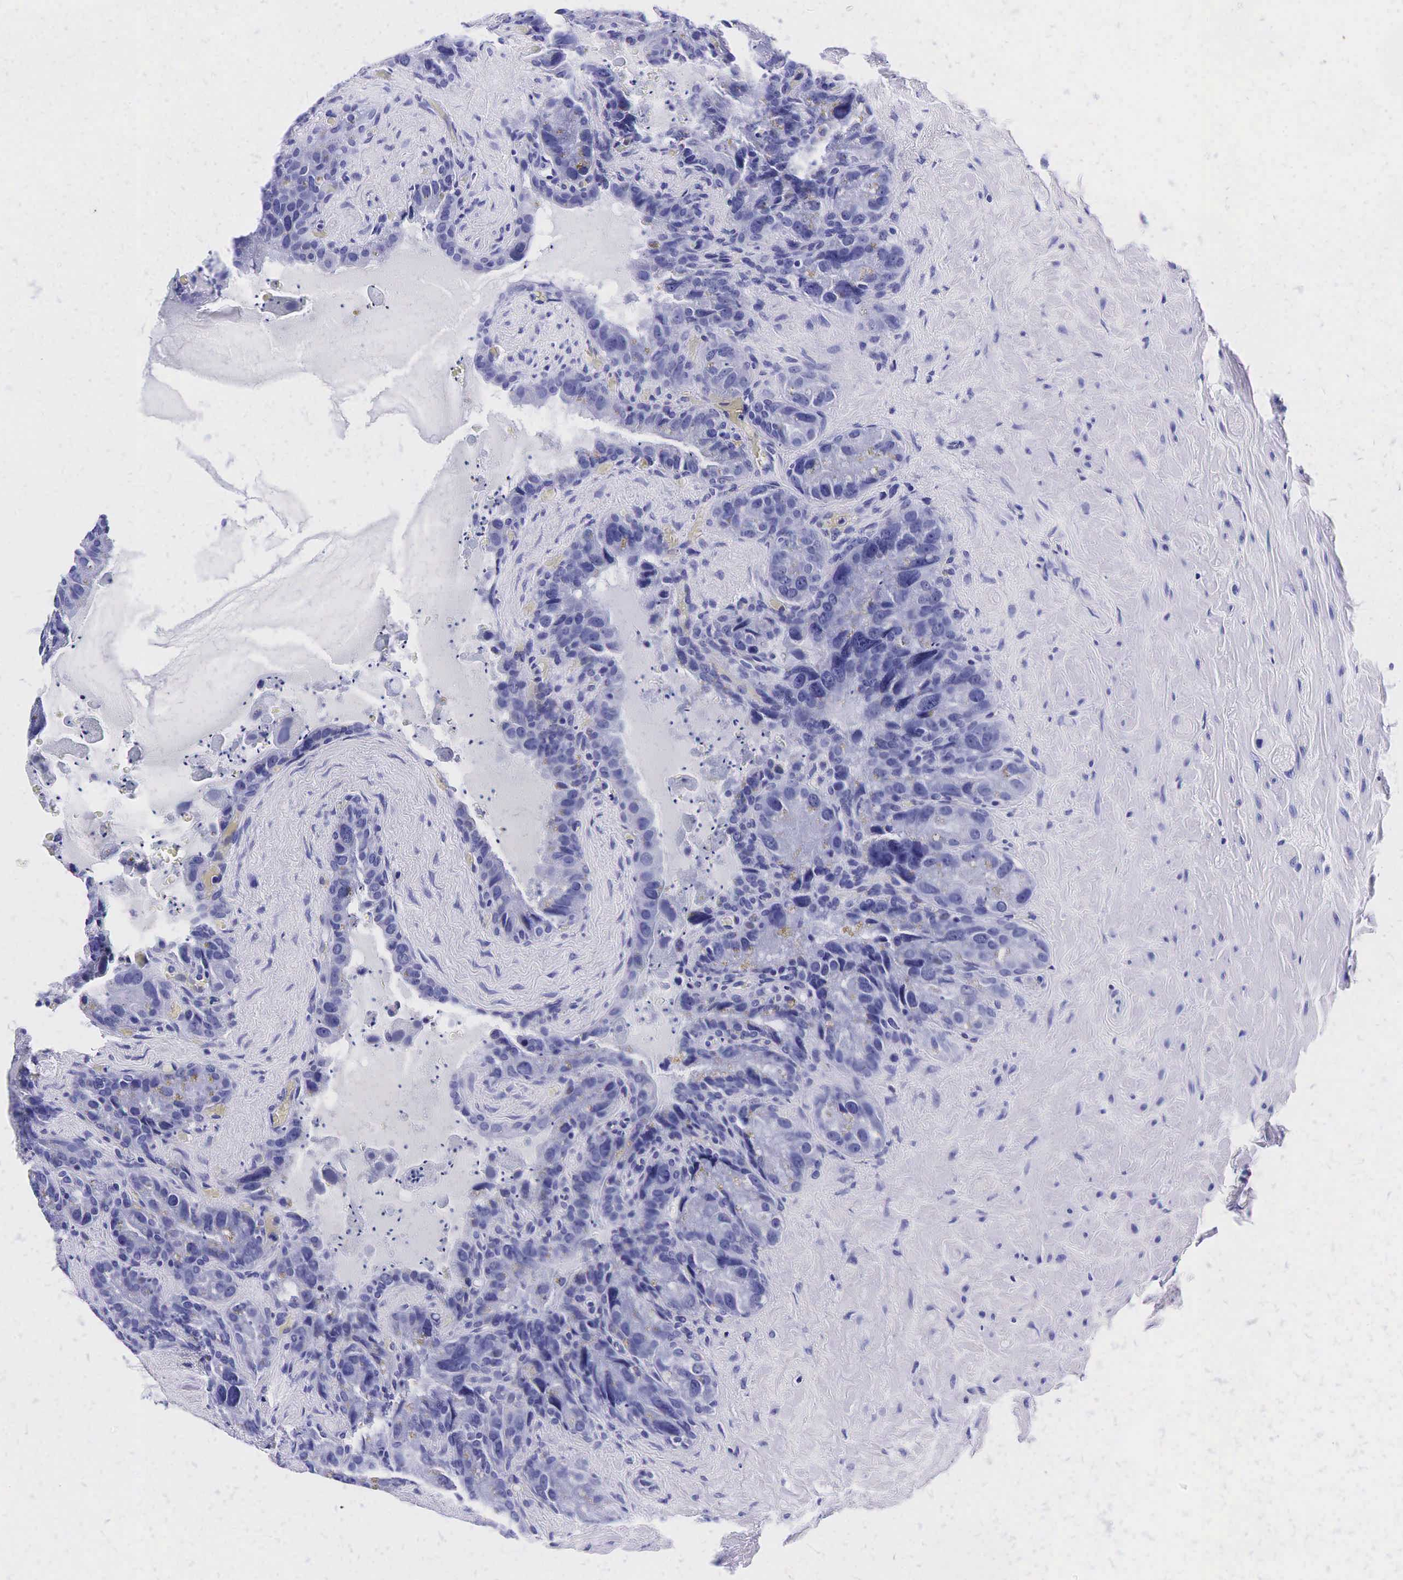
{"staining": {"intensity": "negative", "quantity": "none", "location": "none"}, "tissue": "seminal vesicle", "cell_type": "Glandular cells", "image_type": "normal", "snomed": [{"axis": "morphology", "description": "Normal tissue, NOS"}, {"axis": "topography", "description": "Seminal veicle"}], "caption": "IHC of unremarkable human seminal vesicle reveals no positivity in glandular cells.", "gene": "ACP3", "patient": {"sex": "male", "age": 63}}